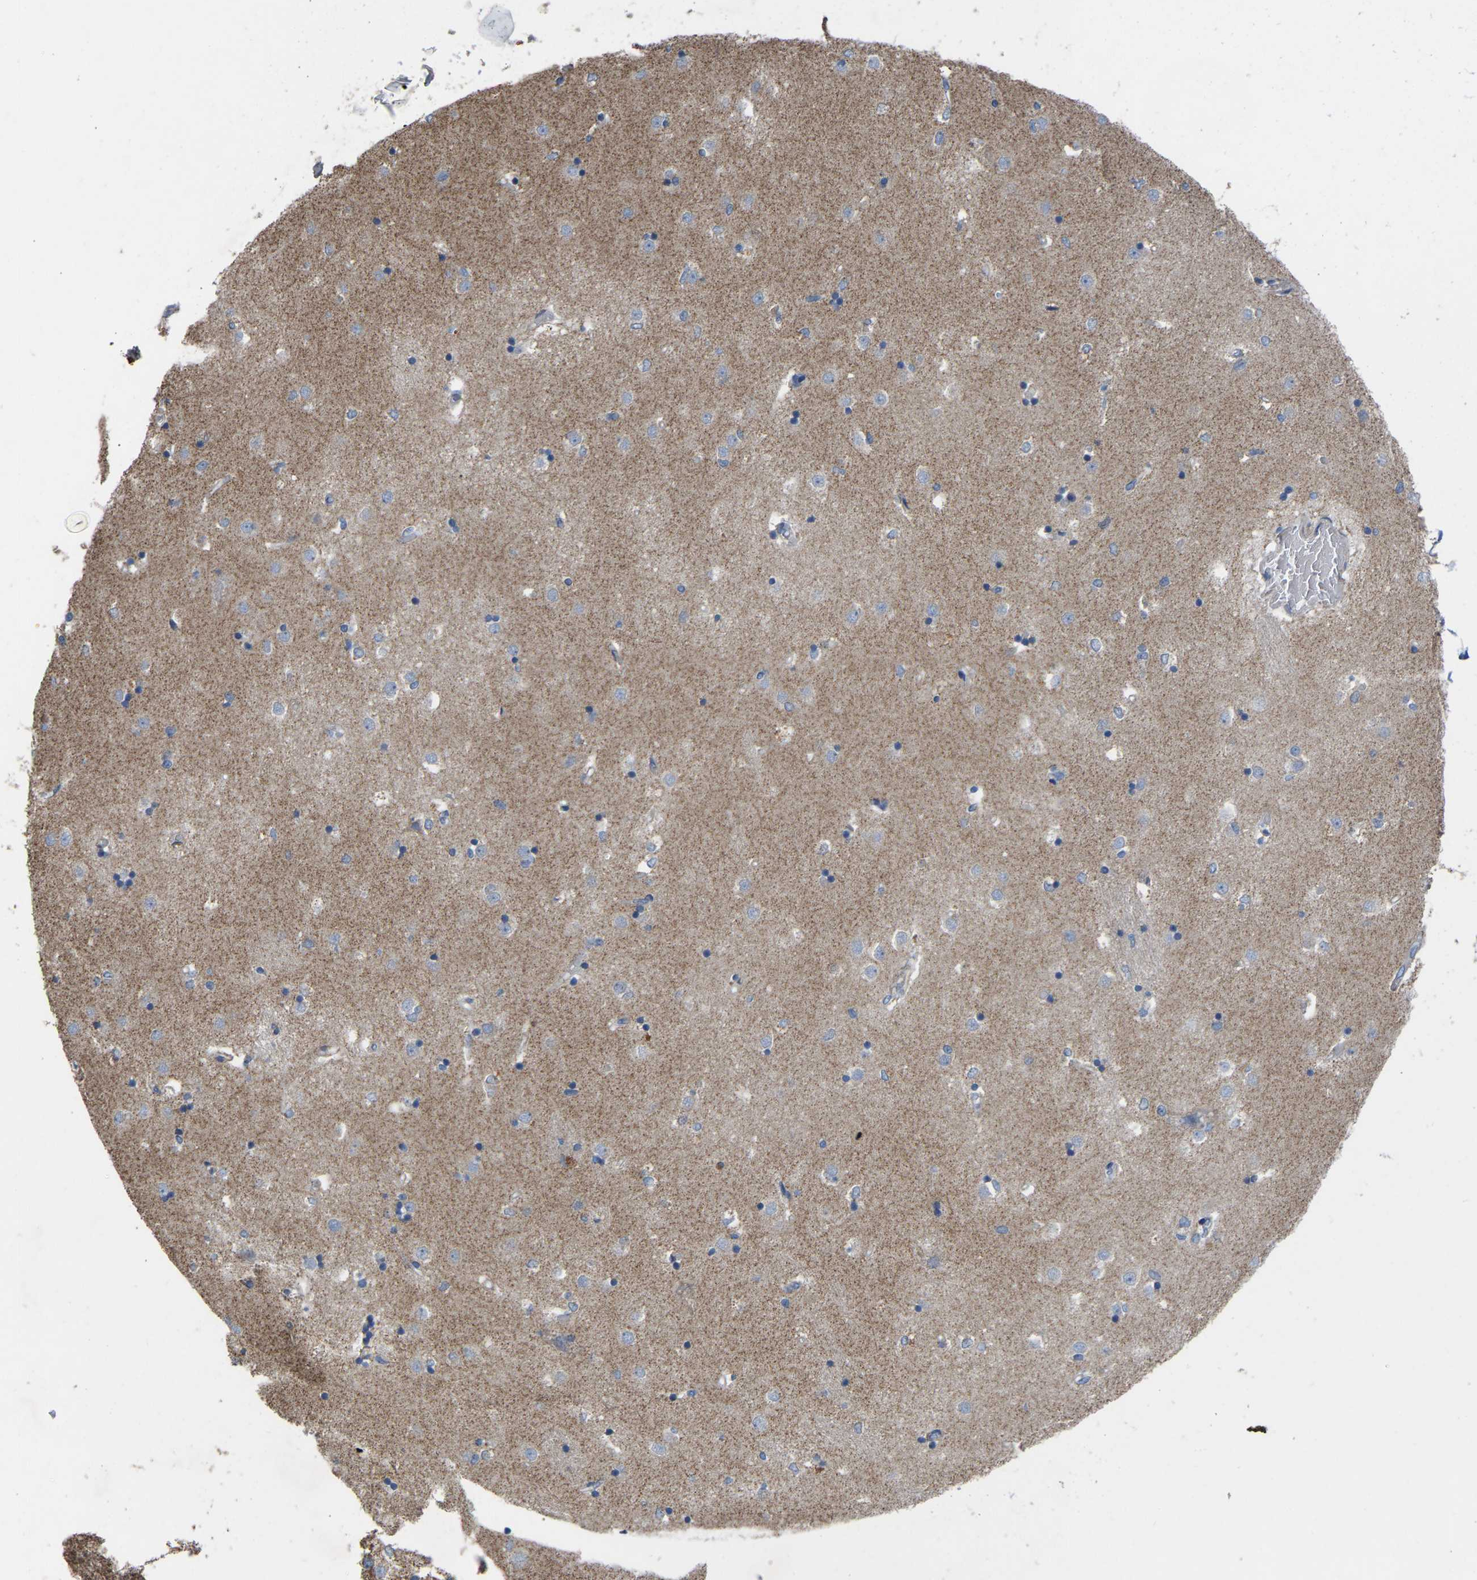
{"staining": {"intensity": "weak", "quantity": ">75%", "location": "cytoplasmic/membranous"}, "tissue": "caudate", "cell_type": "Glial cells", "image_type": "normal", "snomed": [{"axis": "morphology", "description": "Normal tissue, NOS"}, {"axis": "topography", "description": "Lateral ventricle wall"}], "caption": "IHC photomicrograph of unremarkable caudate: human caudate stained using immunohistochemistry (IHC) exhibits low levels of weak protein expression localized specifically in the cytoplasmic/membranous of glial cells, appearing as a cytoplasmic/membranous brown color.", "gene": "BCL10", "patient": {"sex": "male", "age": 45}}